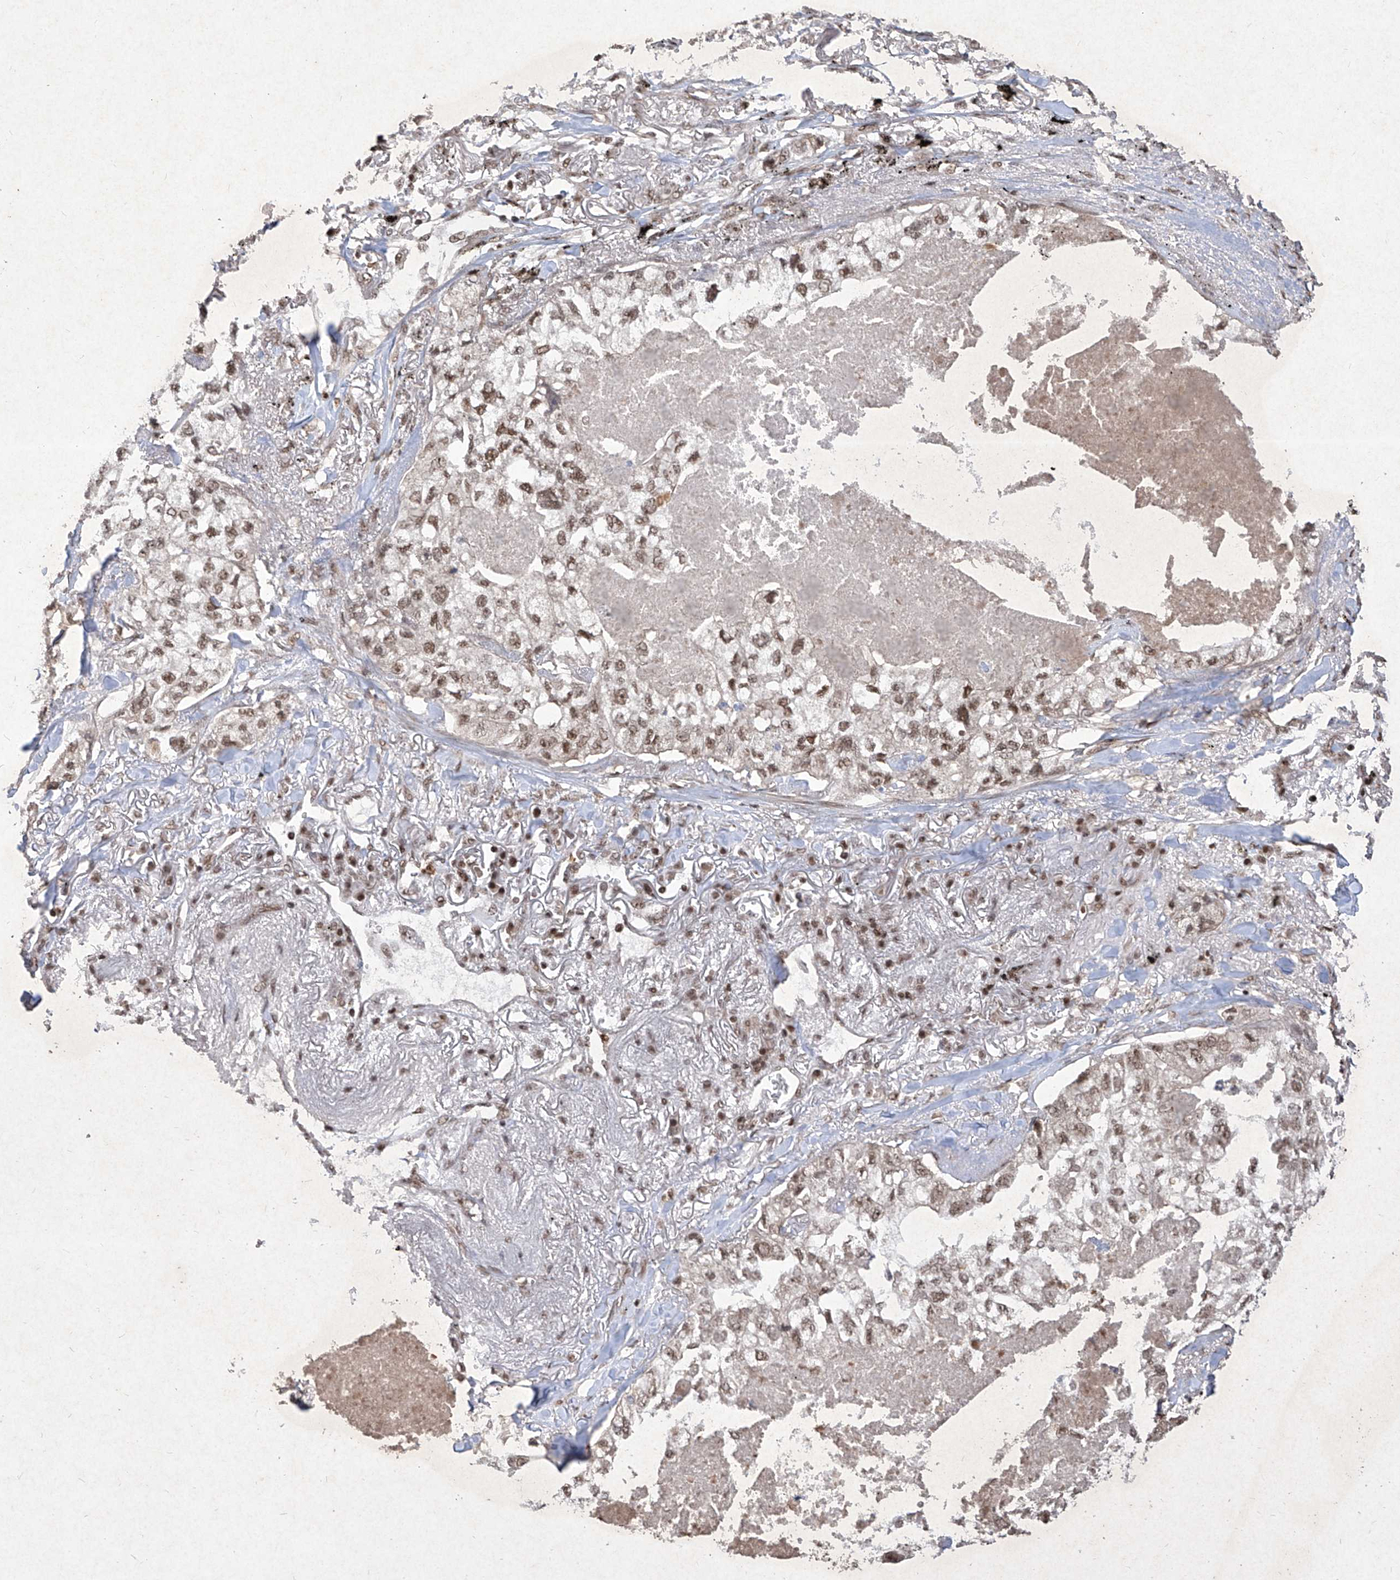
{"staining": {"intensity": "moderate", "quantity": "25%-75%", "location": "nuclear"}, "tissue": "lung cancer", "cell_type": "Tumor cells", "image_type": "cancer", "snomed": [{"axis": "morphology", "description": "Adenocarcinoma, NOS"}, {"axis": "topography", "description": "Lung"}], "caption": "This is an image of IHC staining of adenocarcinoma (lung), which shows moderate expression in the nuclear of tumor cells.", "gene": "IRF2", "patient": {"sex": "male", "age": 65}}